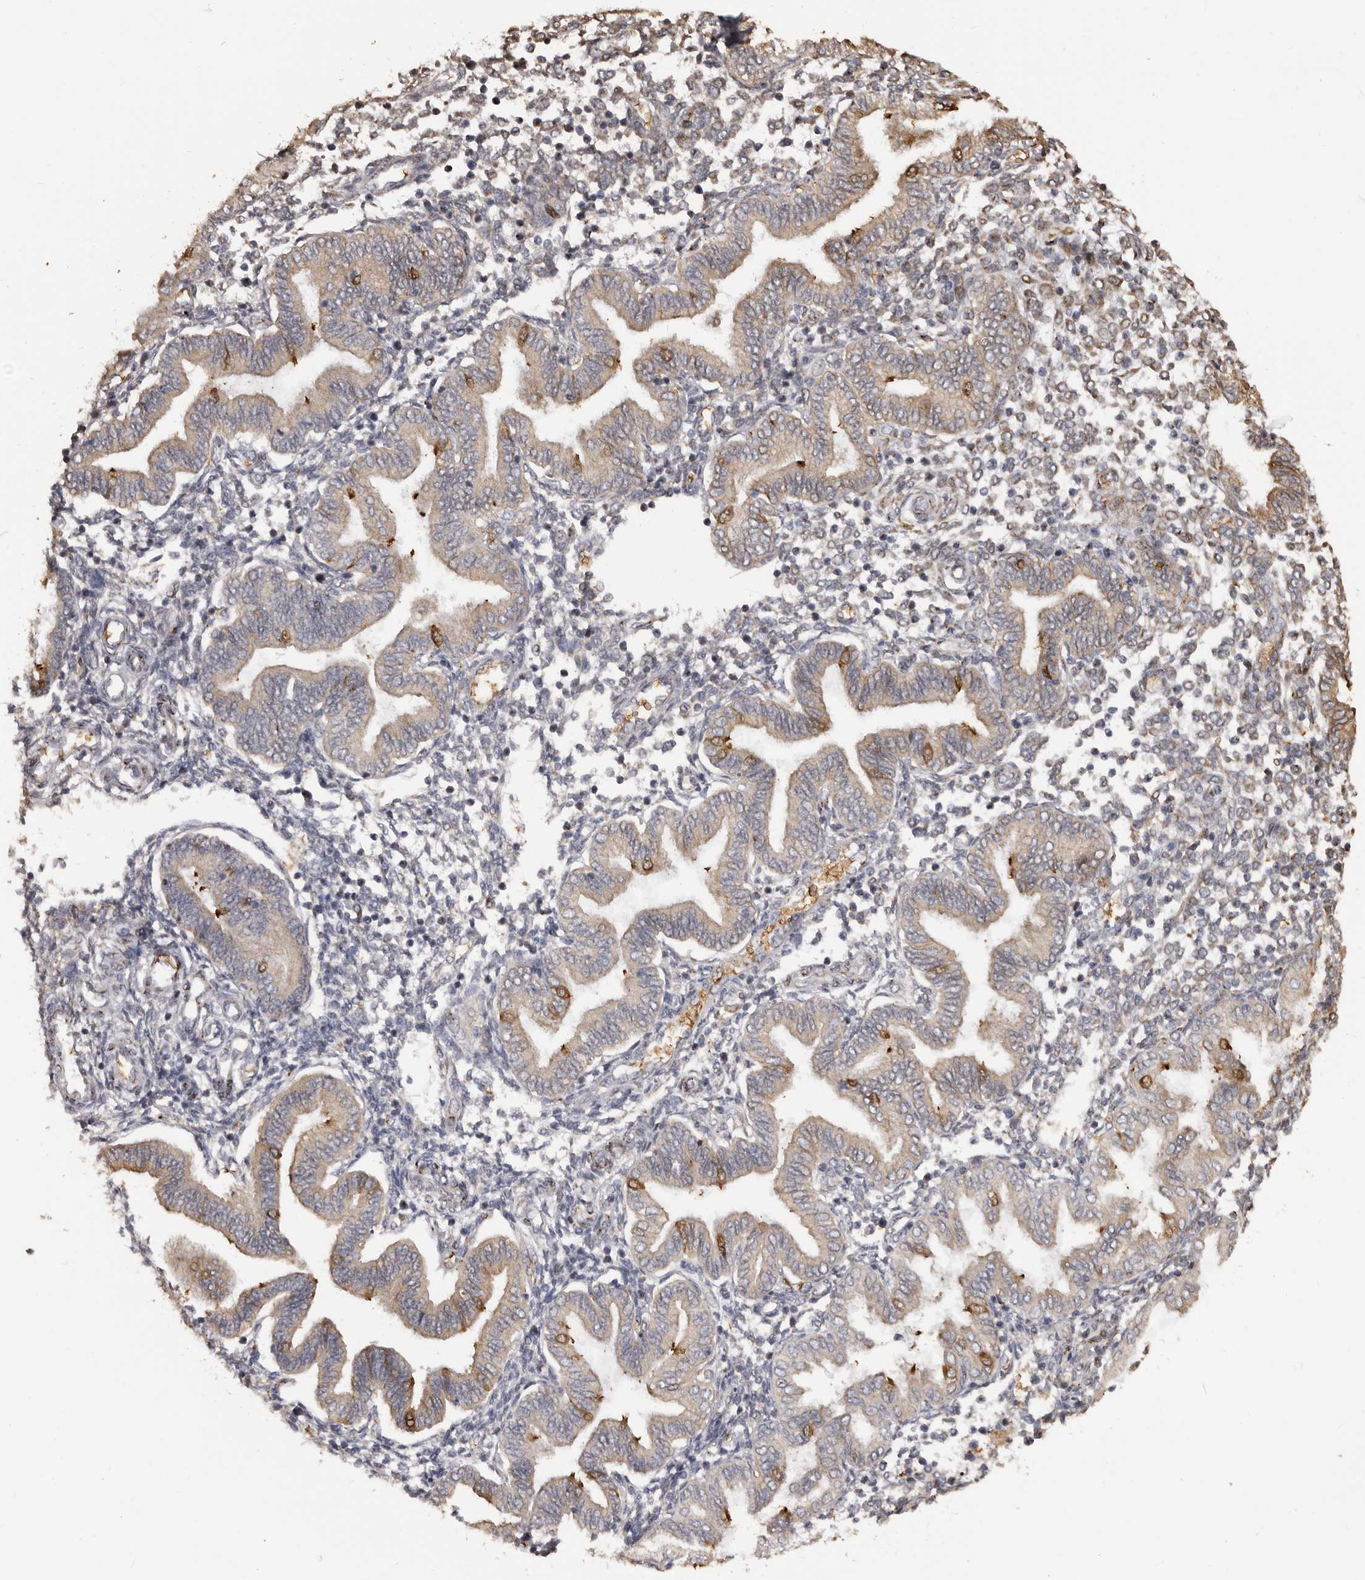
{"staining": {"intensity": "moderate", "quantity": "25%-75%", "location": "cytoplasmic/membranous"}, "tissue": "endometrium", "cell_type": "Cells in endometrial stroma", "image_type": "normal", "snomed": [{"axis": "morphology", "description": "Normal tissue, NOS"}, {"axis": "topography", "description": "Endometrium"}], "caption": "A medium amount of moderate cytoplasmic/membranous staining is identified in about 25%-75% of cells in endometrial stroma in benign endometrium. (IHC, brightfield microscopy, high magnification).", "gene": "ENTREP1", "patient": {"sex": "female", "age": 53}}